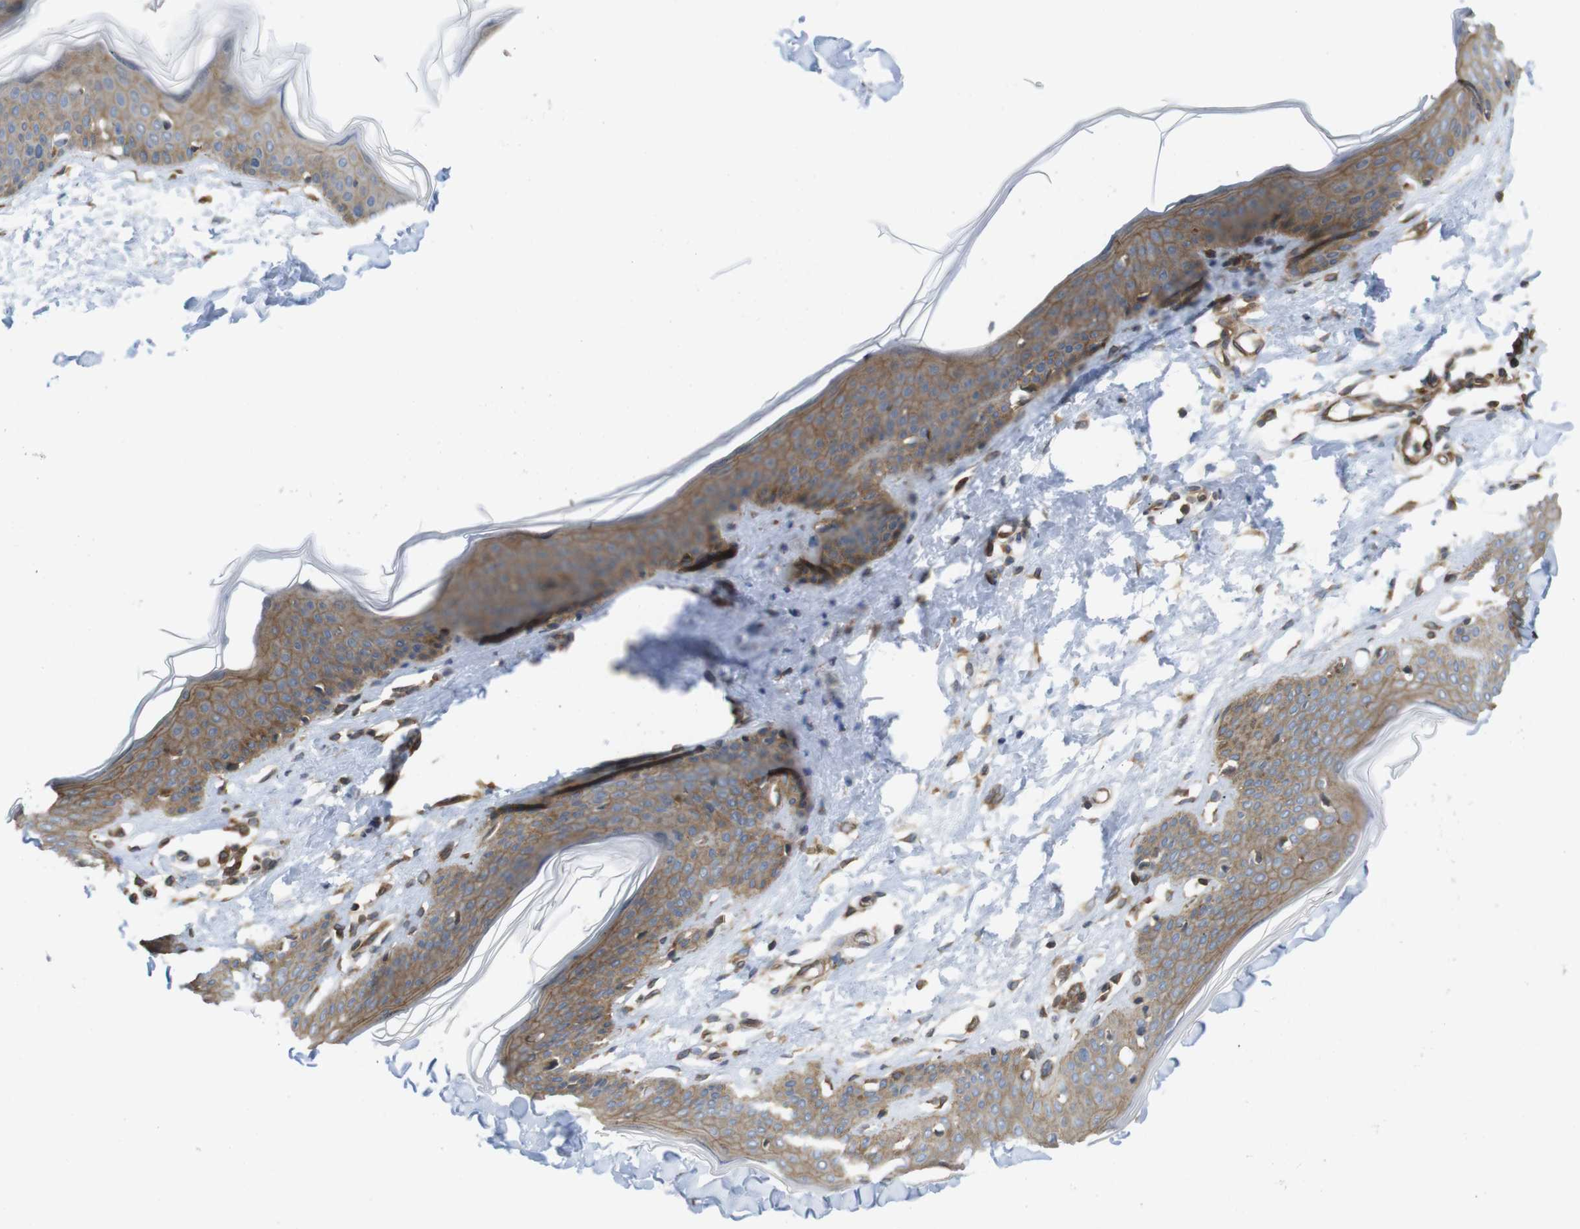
{"staining": {"intensity": "moderate", "quantity": "25%-75%", "location": "cytoplasmic/membranous"}, "tissue": "skin", "cell_type": "Fibroblasts", "image_type": "normal", "snomed": [{"axis": "morphology", "description": "Normal tissue, NOS"}, {"axis": "topography", "description": "Skin"}], "caption": "Immunohistochemistry (IHC) staining of unremarkable skin, which exhibits medium levels of moderate cytoplasmic/membranous expression in approximately 25%-75% of fibroblasts indicating moderate cytoplasmic/membranous protein expression. The staining was performed using DAB (brown) for protein detection and nuclei were counterstained in hematoxylin (blue).", "gene": "ZDHHC5", "patient": {"sex": "female", "age": 17}}